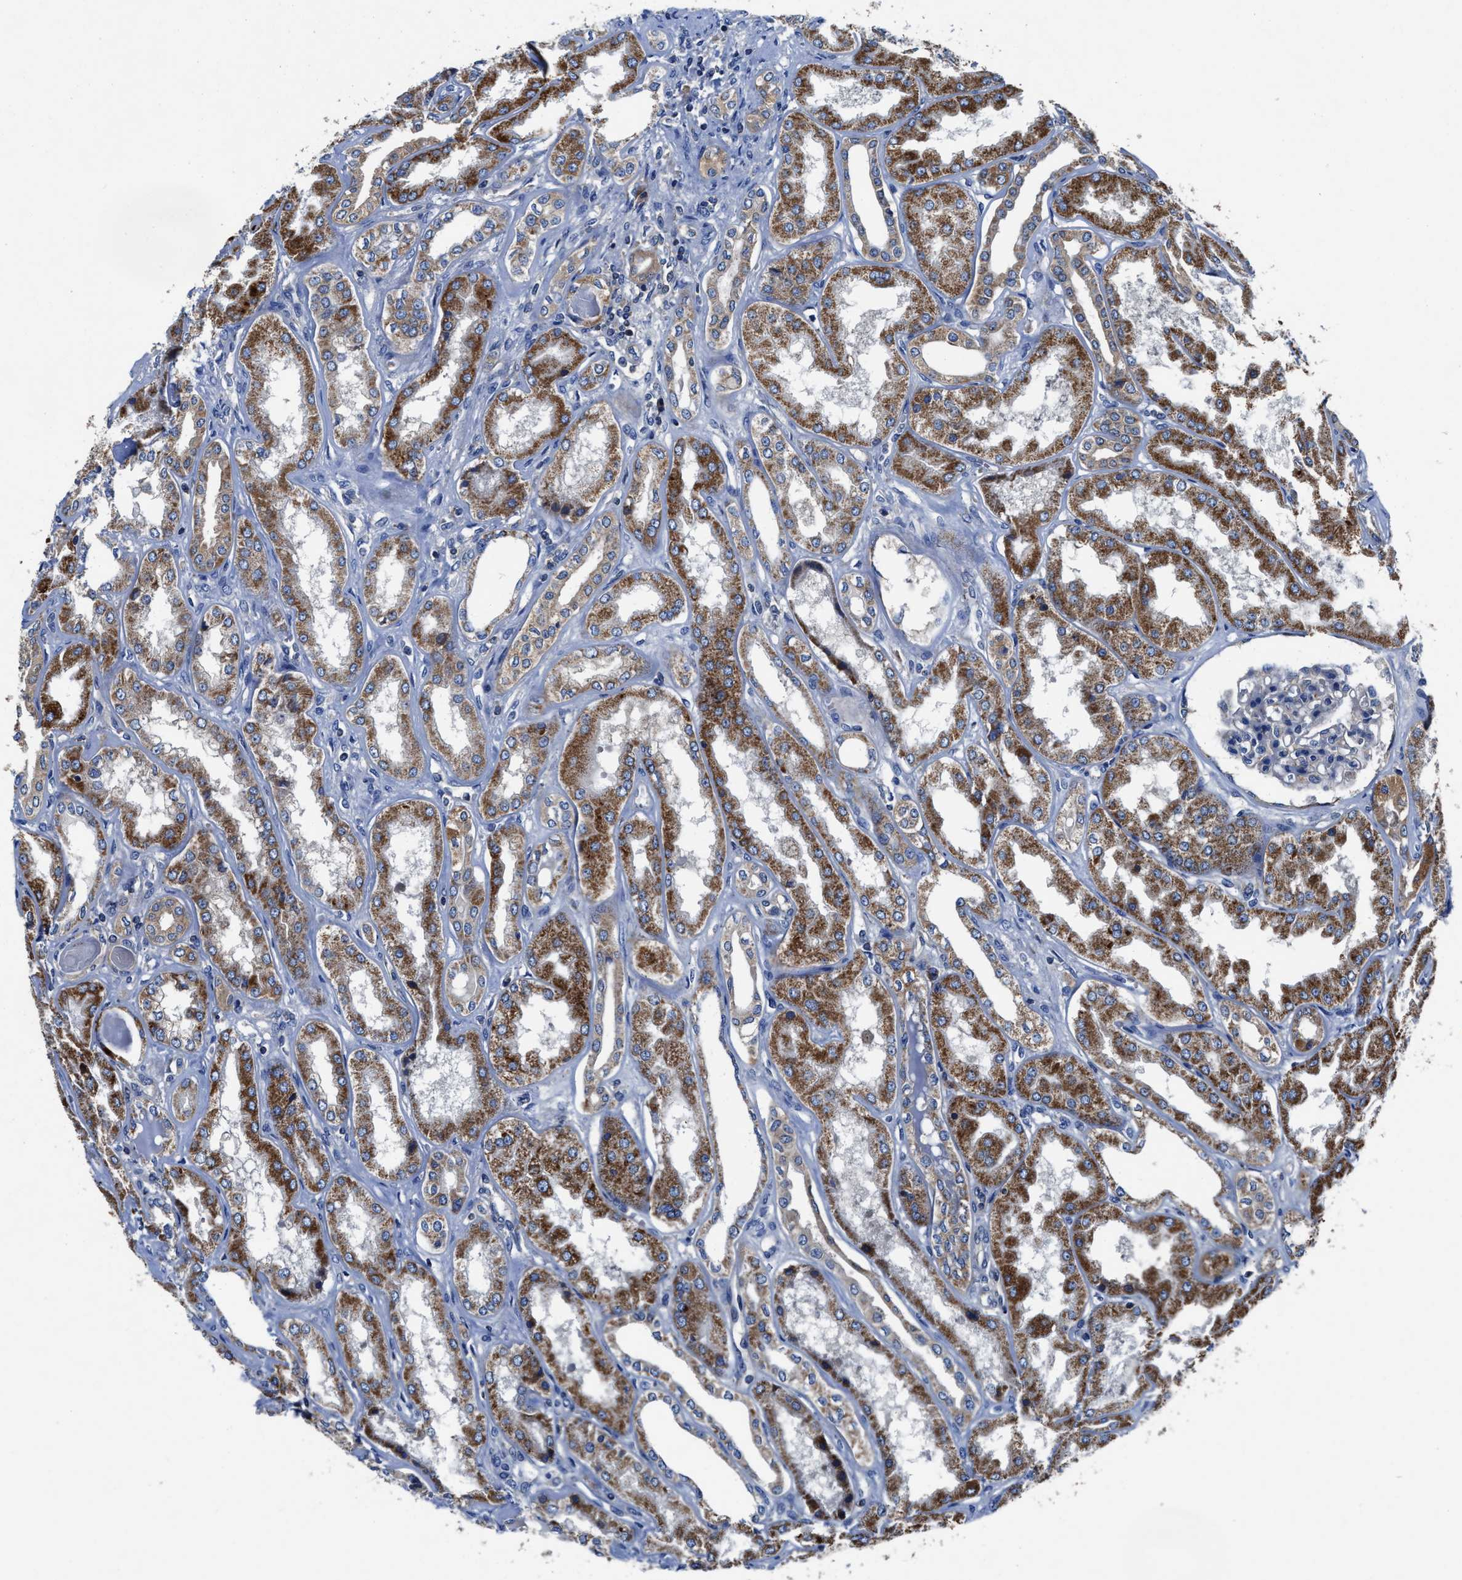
{"staining": {"intensity": "negative", "quantity": "none", "location": "none"}, "tissue": "kidney", "cell_type": "Cells in glomeruli", "image_type": "normal", "snomed": [{"axis": "morphology", "description": "Normal tissue, NOS"}, {"axis": "topography", "description": "Kidney"}], "caption": "The photomicrograph shows no significant expression in cells in glomeruli of kidney.", "gene": "PHLPP1", "patient": {"sex": "female", "age": 56}}